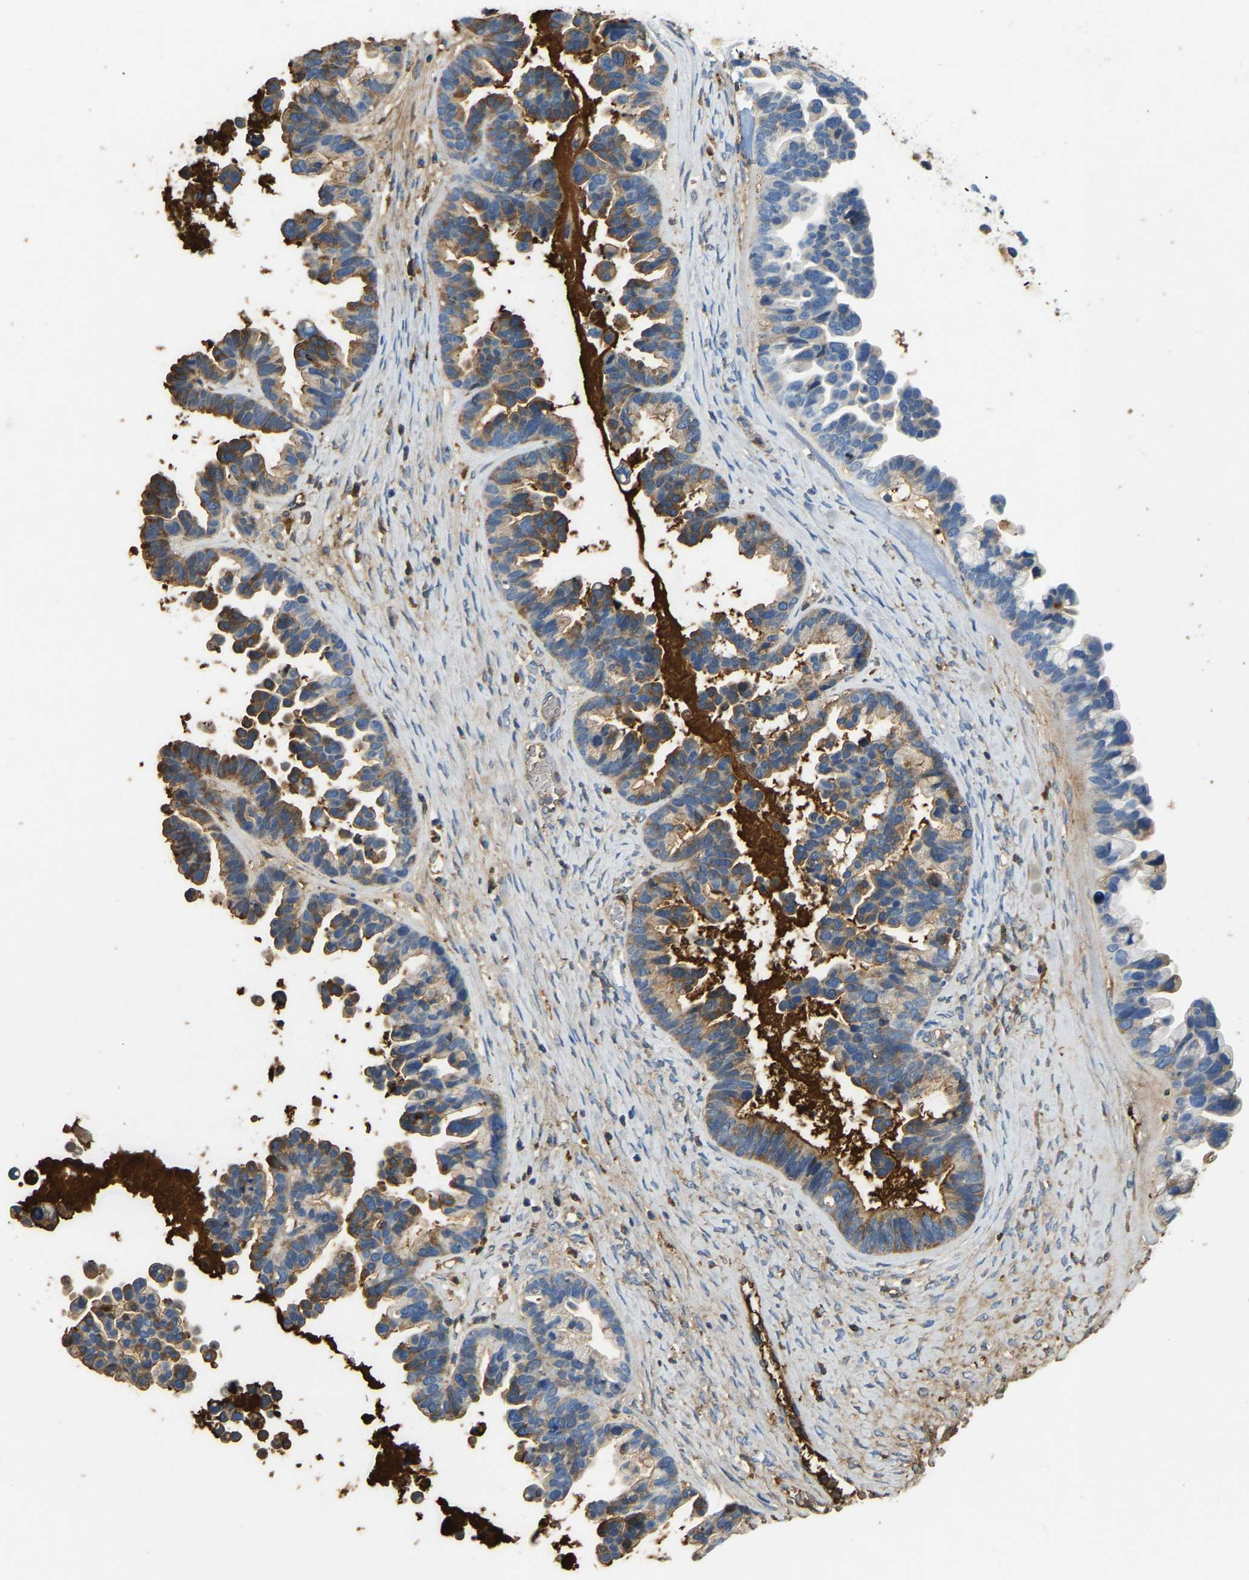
{"staining": {"intensity": "moderate", "quantity": "25%-75%", "location": "cytoplasmic/membranous"}, "tissue": "ovarian cancer", "cell_type": "Tumor cells", "image_type": "cancer", "snomed": [{"axis": "morphology", "description": "Cystadenocarcinoma, serous, NOS"}, {"axis": "topography", "description": "Ovary"}], "caption": "Immunohistochemical staining of ovarian cancer (serous cystadenocarcinoma) reveals medium levels of moderate cytoplasmic/membranous expression in about 25%-75% of tumor cells.", "gene": "STC1", "patient": {"sex": "female", "age": 56}}